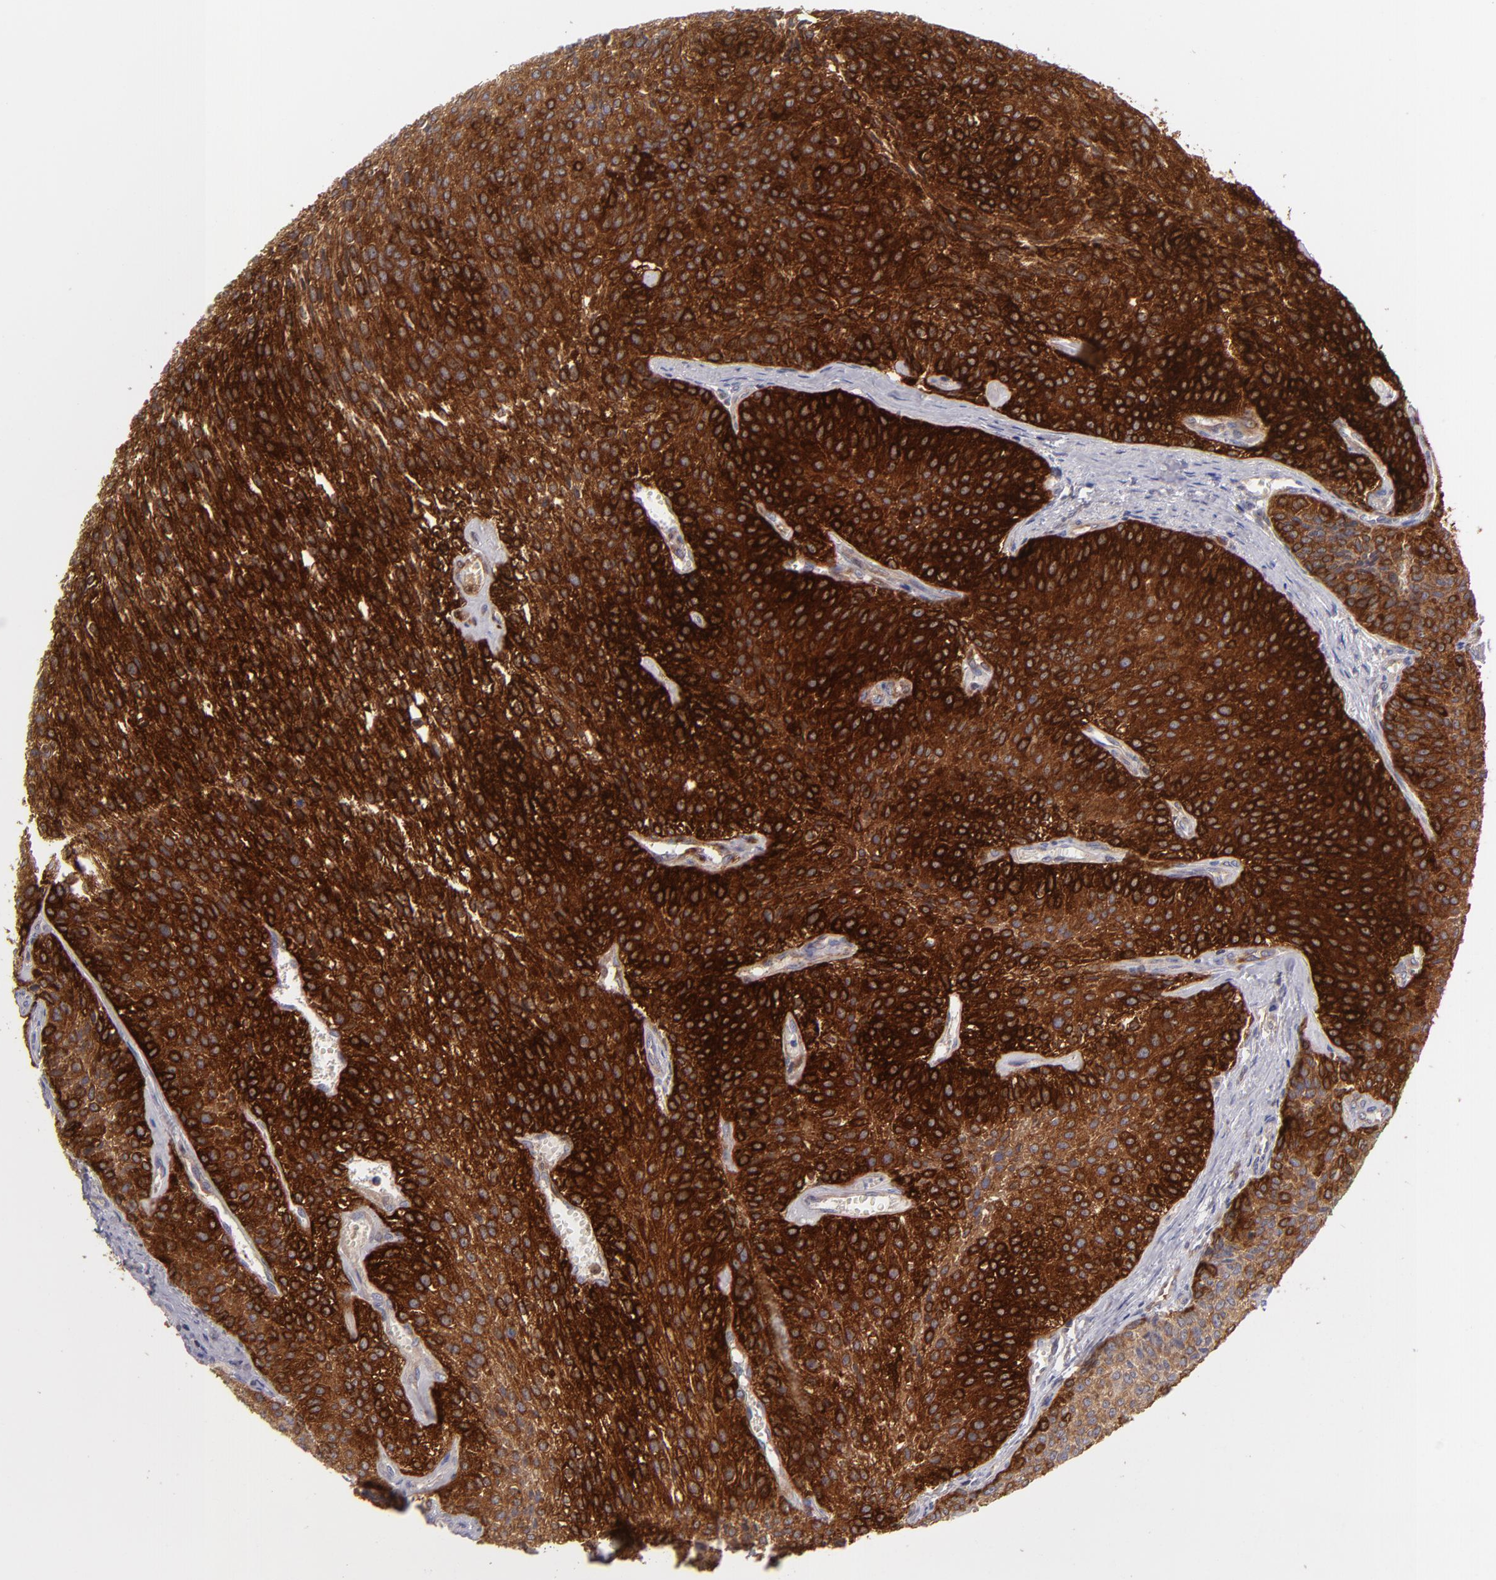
{"staining": {"intensity": "strong", "quantity": ">75%", "location": "cytoplasmic/membranous"}, "tissue": "urothelial cancer", "cell_type": "Tumor cells", "image_type": "cancer", "snomed": [{"axis": "morphology", "description": "Urothelial carcinoma, Low grade"}, {"axis": "topography", "description": "Urinary bladder"}], "caption": "Strong cytoplasmic/membranous staining is appreciated in about >75% of tumor cells in urothelial cancer.", "gene": "MMP10", "patient": {"sex": "female", "age": 73}}